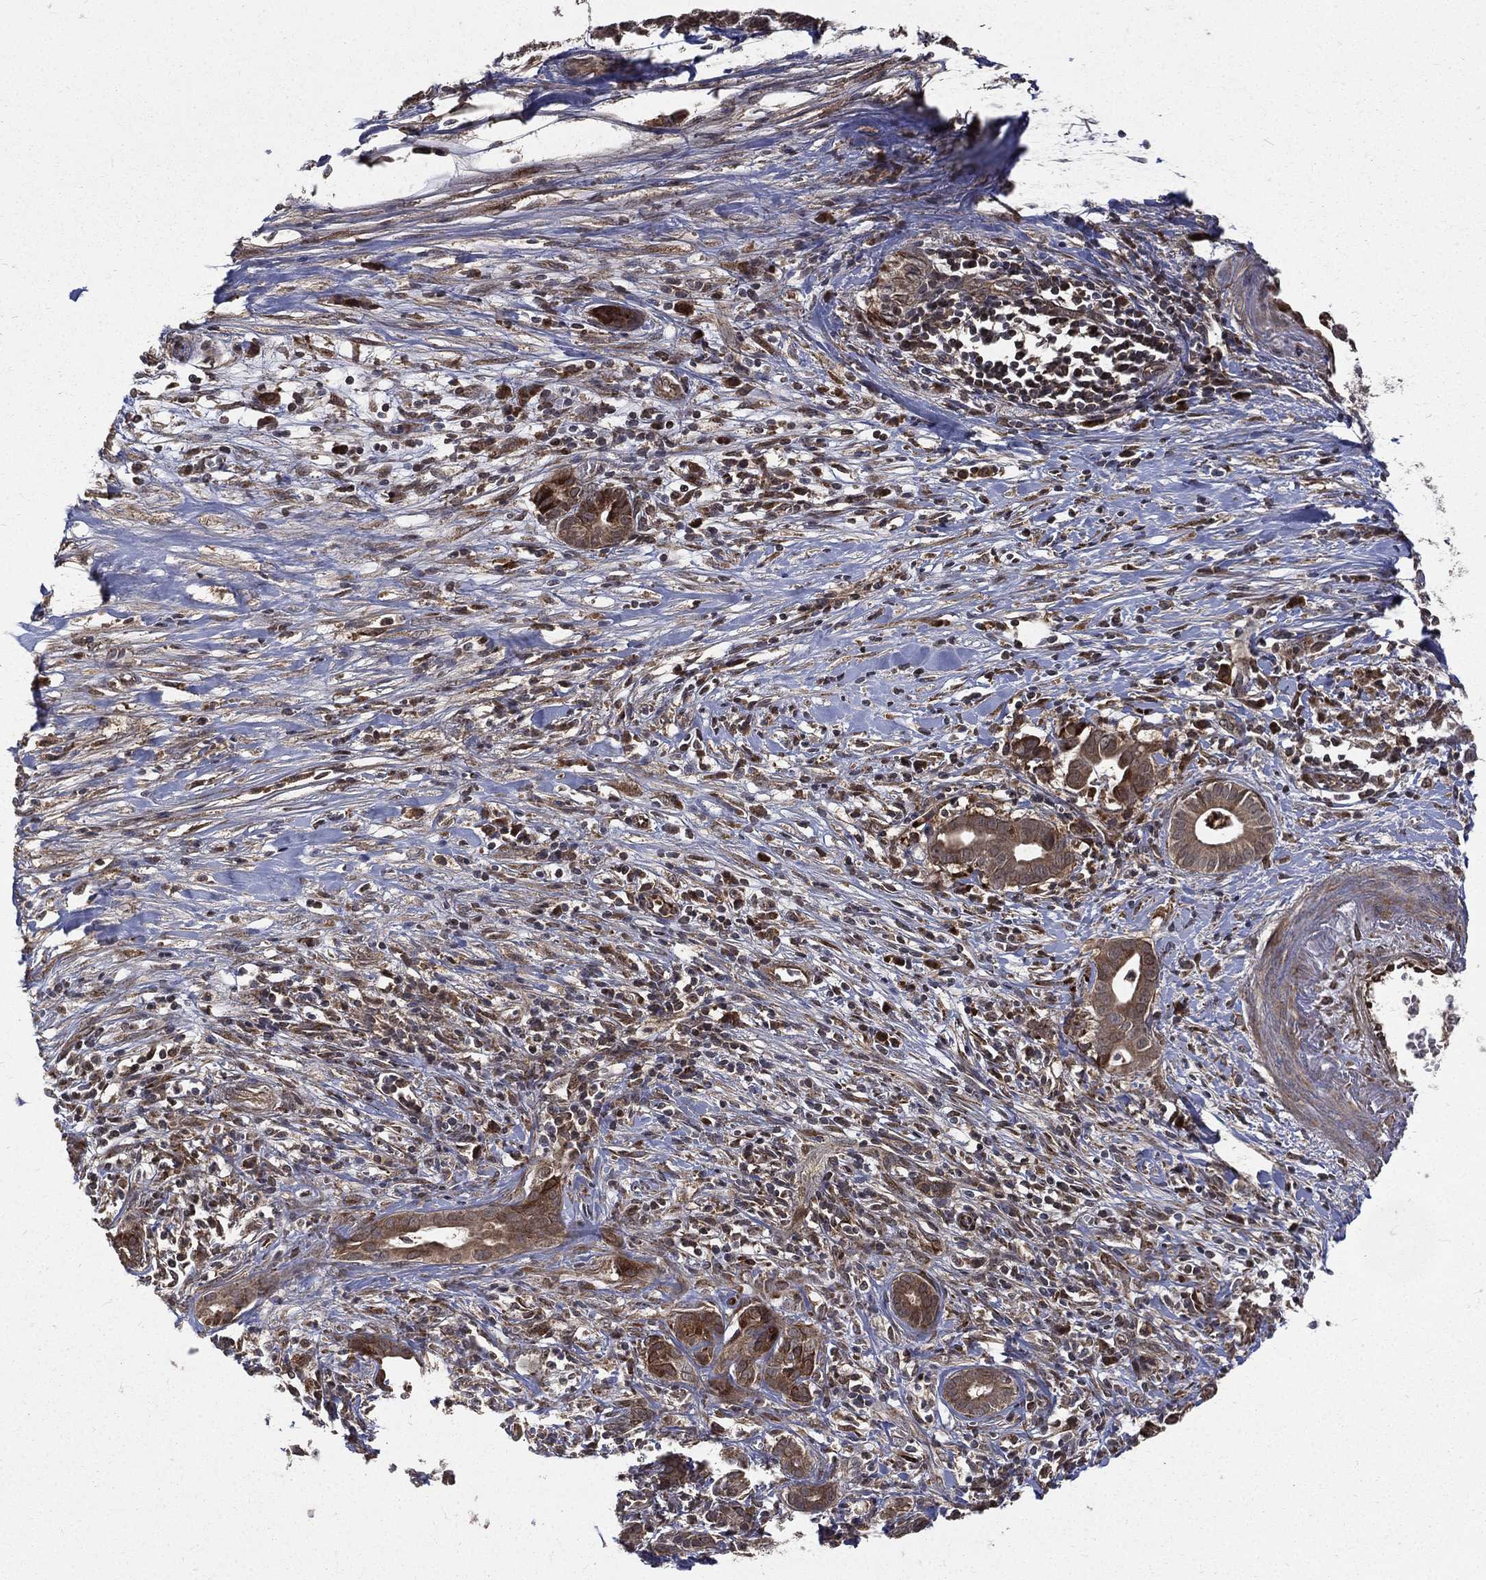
{"staining": {"intensity": "moderate", "quantity": ">75%", "location": "cytoplasmic/membranous,nuclear"}, "tissue": "pancreatic cancer", "cell_type": "Tumor cells", "image_type": "cancer", "snomed": [{"axis": "morphology", "description": "Adenocarcinoma, NOS"}, {"axis": "topography", "description": "Pancreas"}], "caption": "Adenocarcinoma (pancreatic) stained with a protein marker displays moderate staining in tumor cells.", "gene": "RAB11FIP4", "patient": {"sex": "male", "age": 61}}